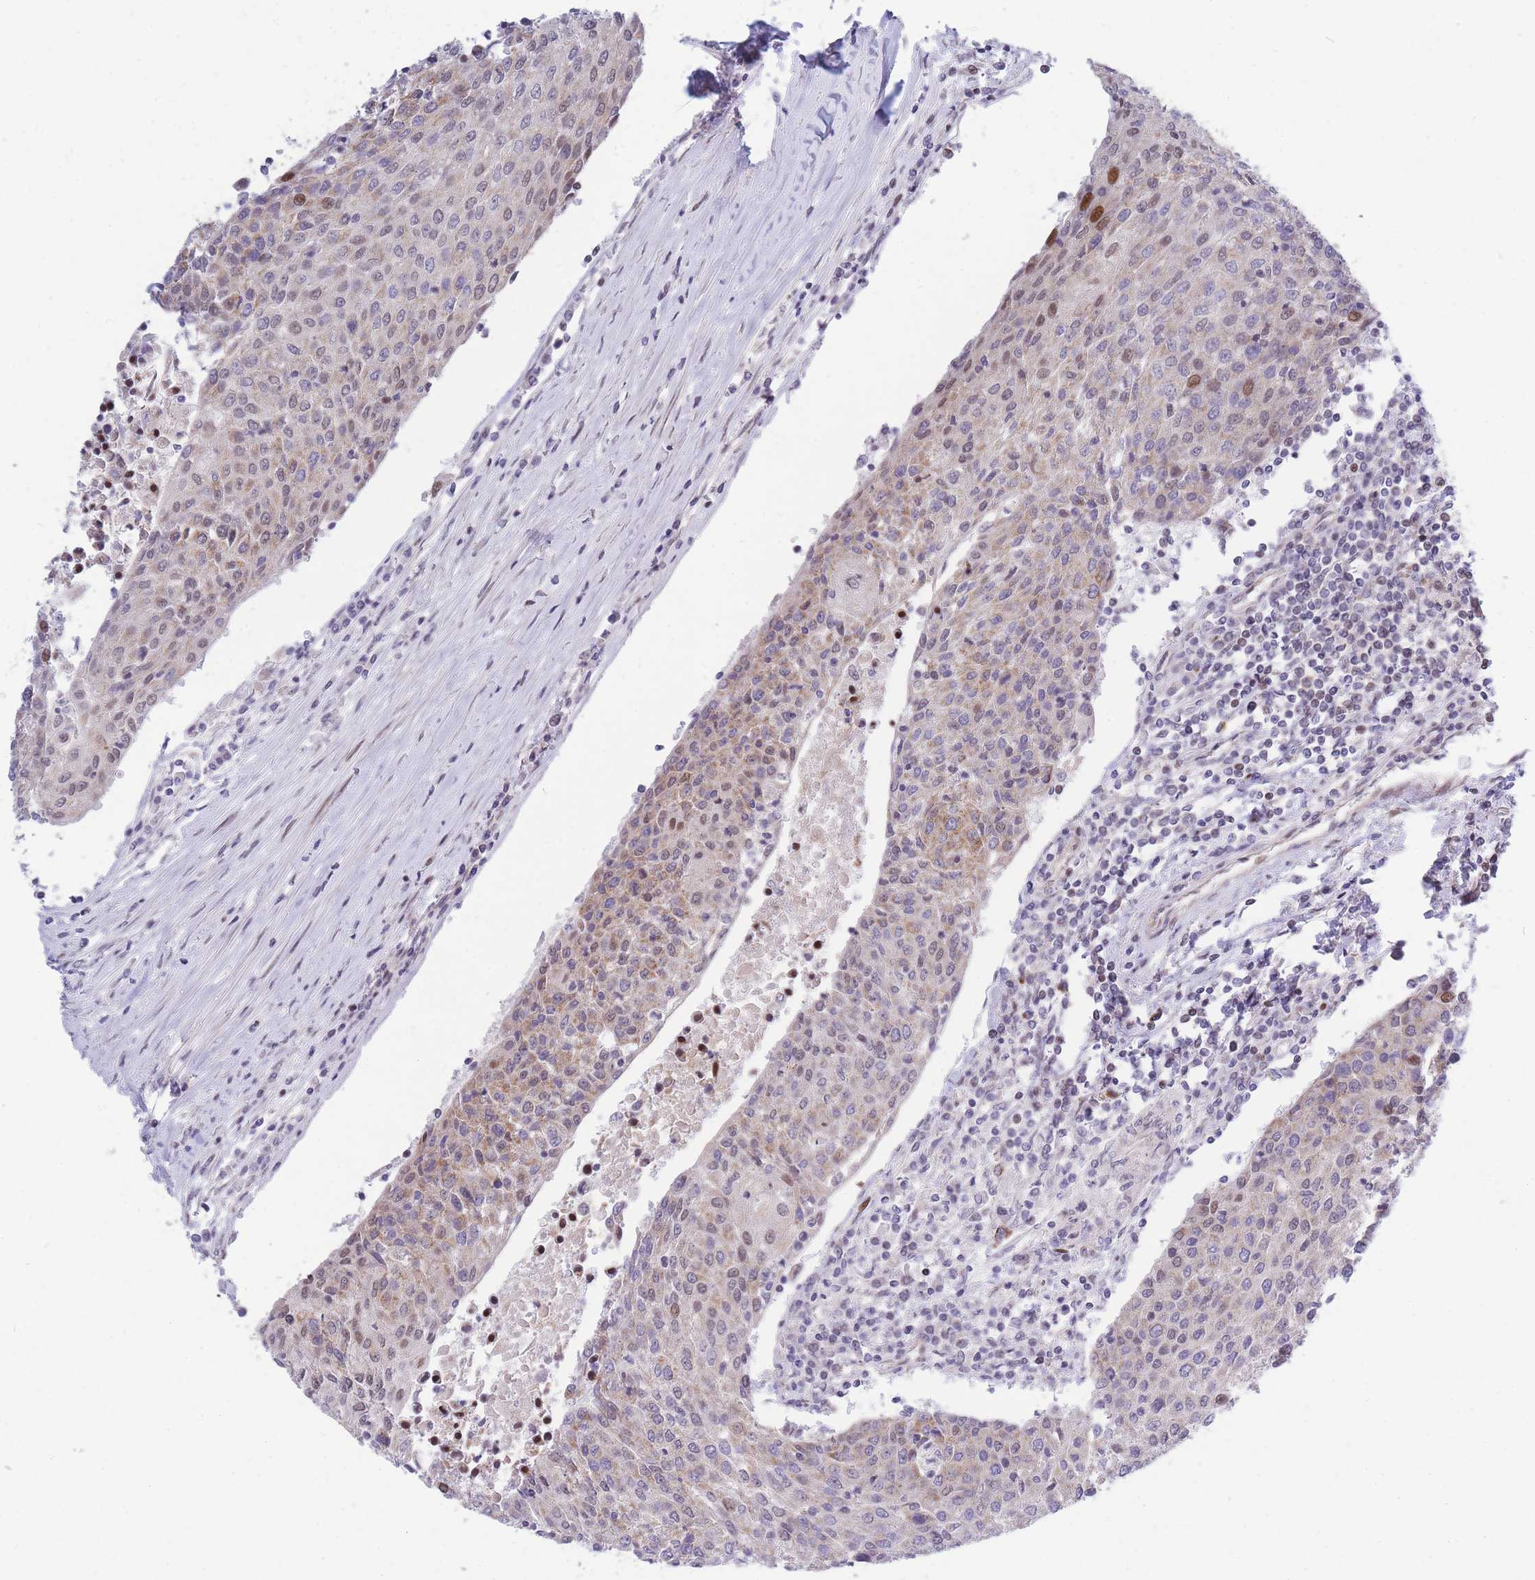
{"staining": {"intensity": "moderate", "quantity": "25%-75%", "location": "cytoplasmic/membranous"}, "tissue": "urothelial cancer", "cell_type": "Tumor cells", "image_type": "cancer", "snomed": [{"axis": "morphology", "description": "Urothelial carcinoma, High grade"}, {"axis": "topography", "description": "Urinary bladder"}], "caption": "The immunohistochemical stain highlights moderate cytoplasmic/membranous positivity in tumor cells of high-grade urothelial carcinoma tissue.", "gene": "MOB4", "patient": {"sex": "female", "age": 85}}